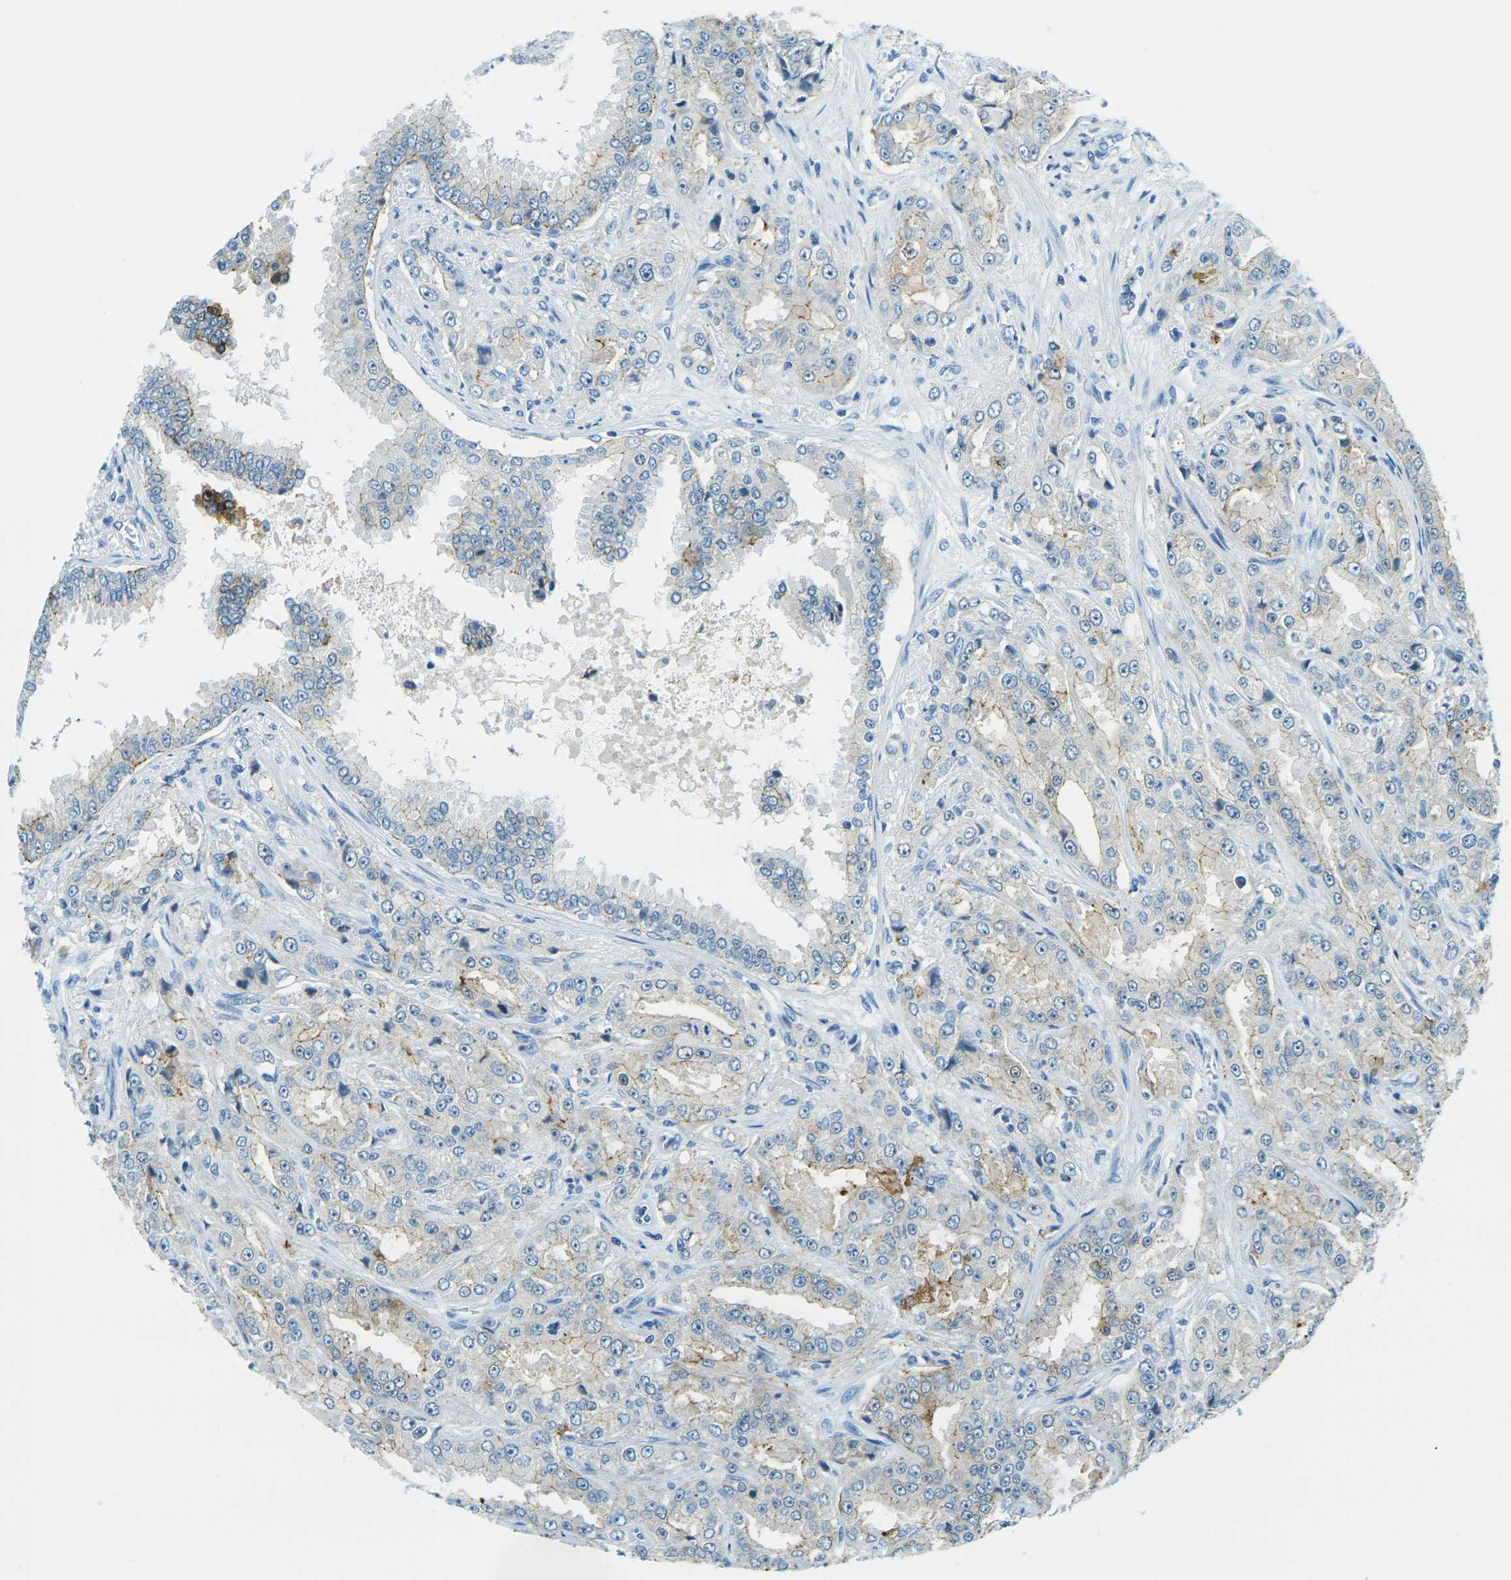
{"staining": {"intensity": "moderate", "quantity": "25%-75%", "location": "cytoplasmic/membranous"}, "tissue": "prostate cancer", "cell_type": "Tumor cells", "image_type": "cancer", "snomed": [{"axis": "morphology", "description": "Adenocarcinoma, High grade"}, {"axis": "topography", "description": "Prostate"}], "caption": "Adenocarcinoma (high-grade) (prostate) tissue shows moderate cytoplasmic/membranous staining in about 25%-75% of tumor cells", "gene": "OCLN", "patient": {"sex": "male", "age": 73}}